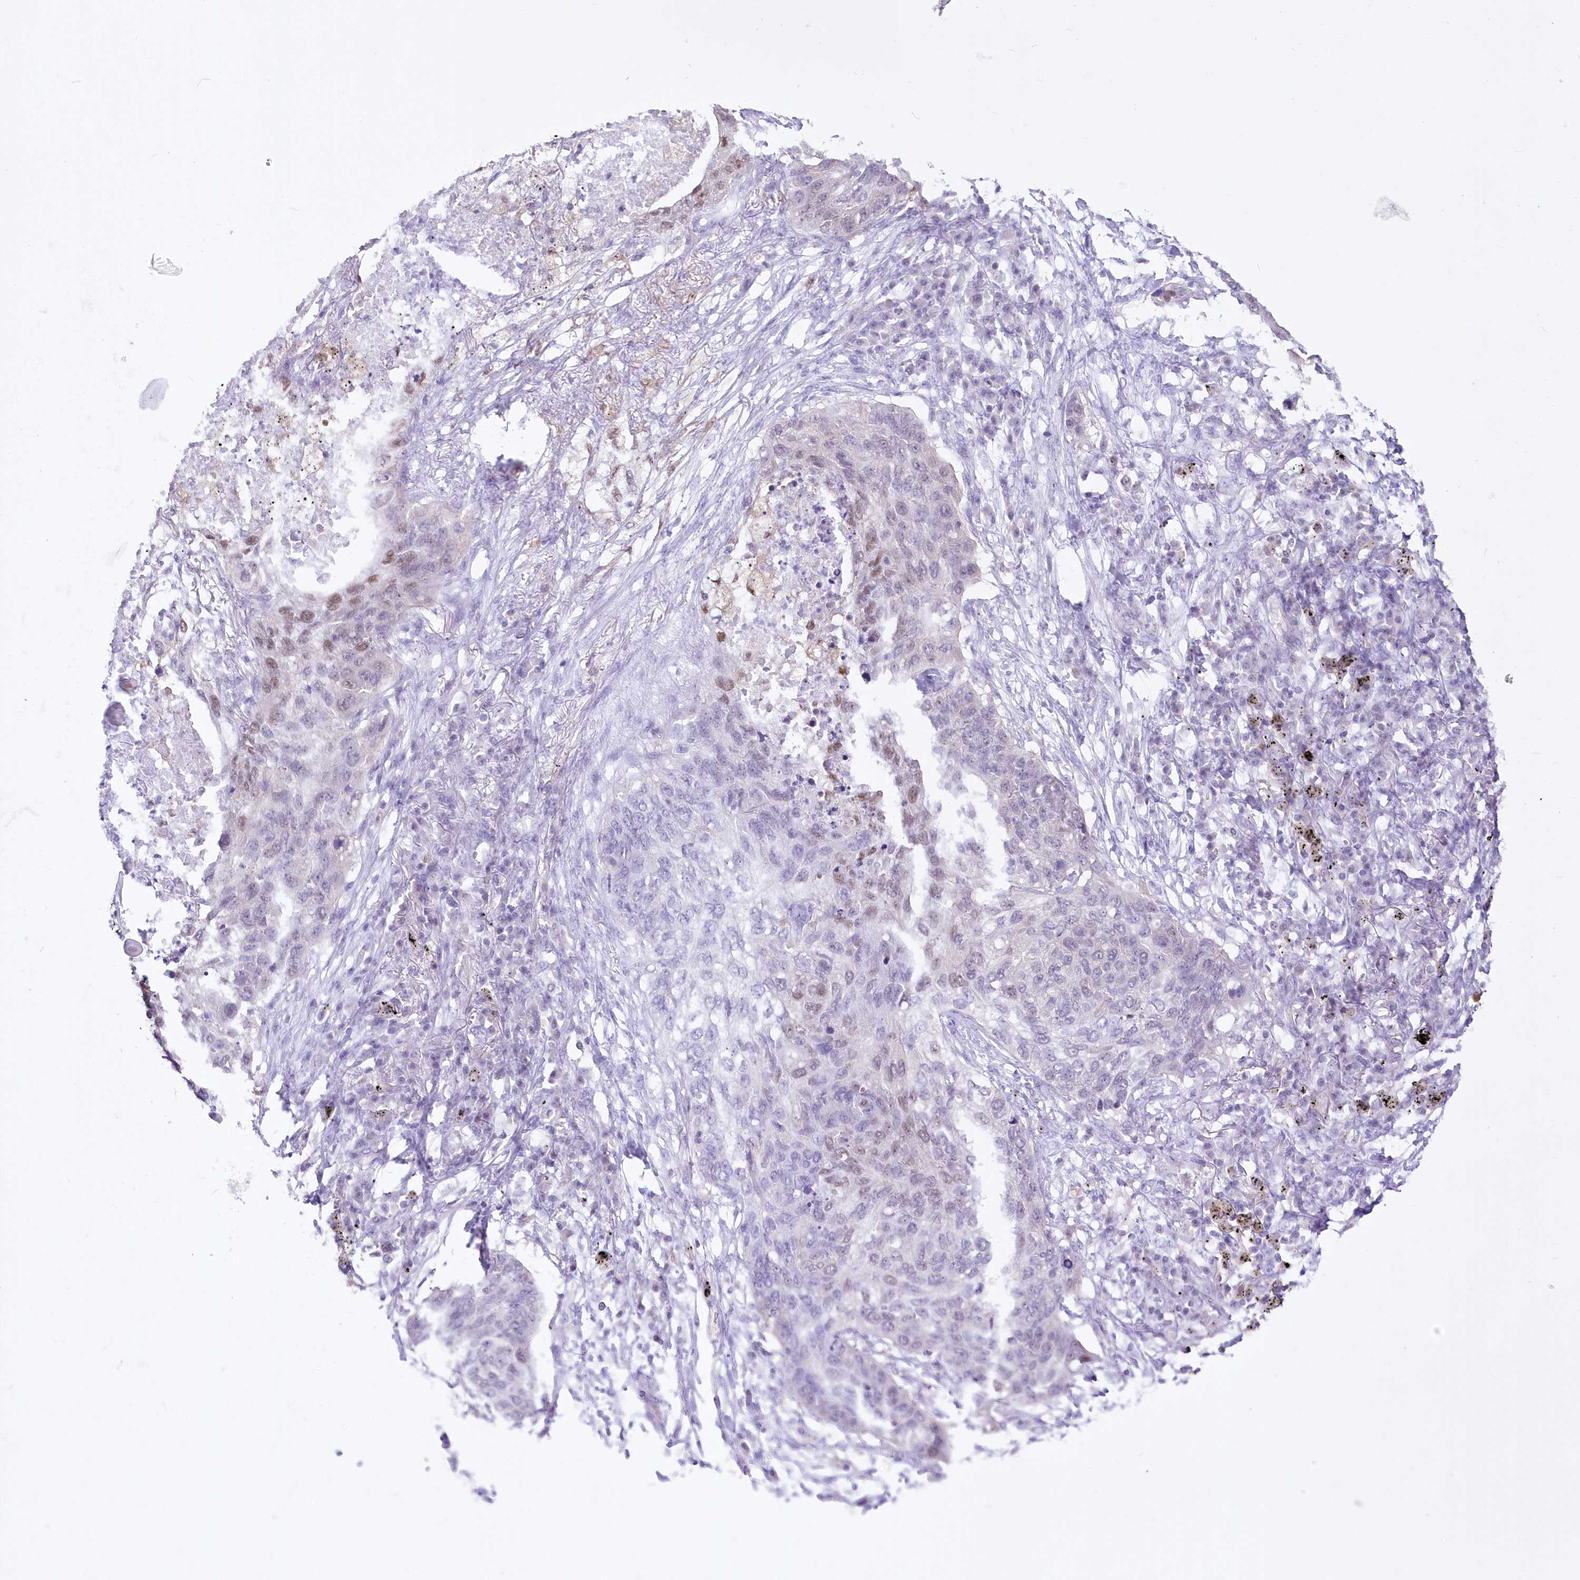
{"staining": {"intensity": "moderate", "quantity": "<25%", "location": "nuclear"}, "tissue": "lung cancer", "cell_type": "Tumor cells", "image_type": "cancer", "snomed": [{"axis": "morphology", "description": "Squamous cell carcinoma, NOS"}, {"axis": "topography", "description": "Lung"}], "caption": "Approximately <25% of tumor cells in lung squamous cell carcinoma display moderate nuclear protein expression as visualized by brown immunohistochemical staining.", "gene": "UBA6", "patient": {"sex": "female", "age": 63}}